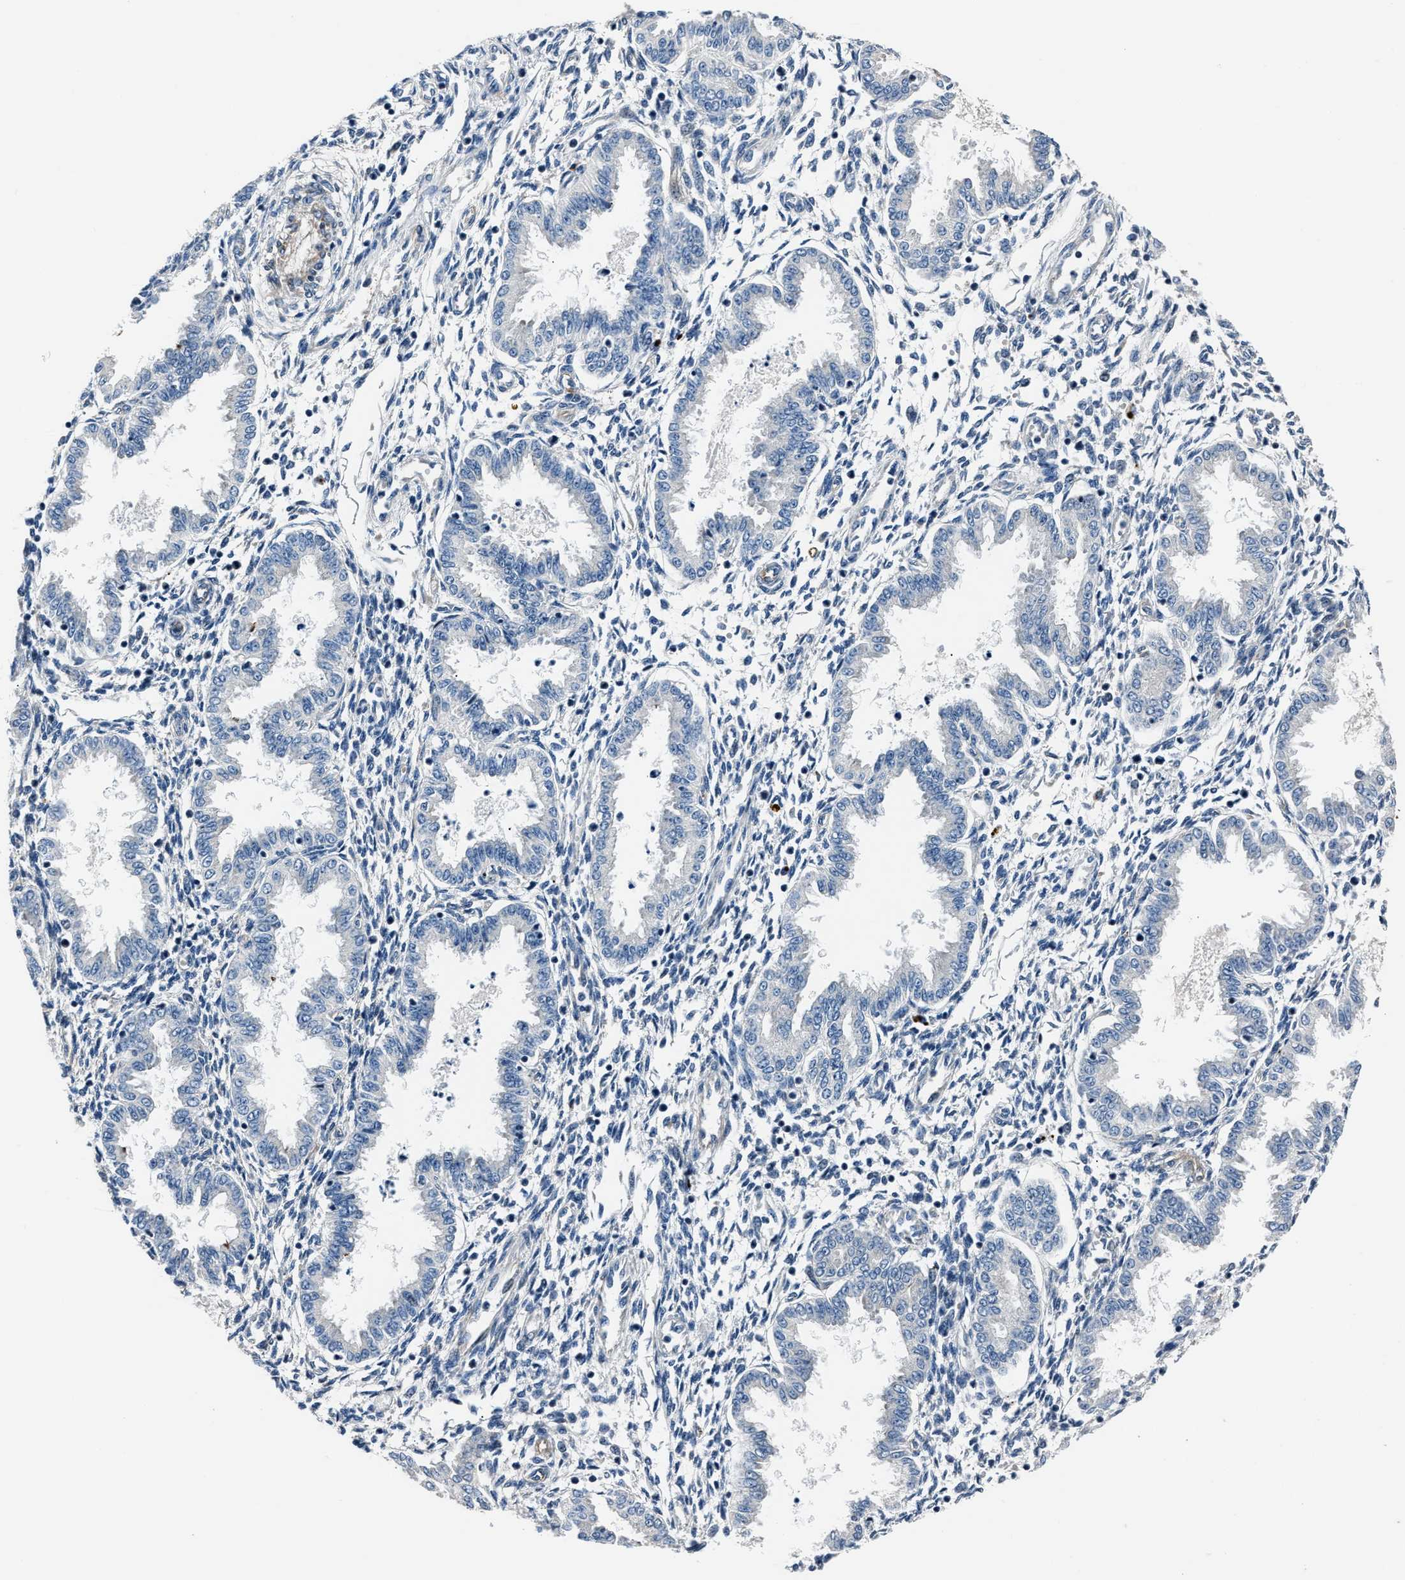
{"staining": {"intensity": "negative", "quantity": "none", "location": "none"}, "tissue": "endometrium", "cell_type": "Cells in endometrial stroma", "image_type": "normal", "snomed": [{"axis": "morphology", "description": "Normal tissue, NOS"}, {"axis": "topography", "description": "Endometrium"}], "caption": "Immunohistochemistry (IHC) micrograph of benign endometrium: human endometrium stained with DAB shows no significant protein staining in cells in endometrial stroma.", "gene": "MPDZ", "patient": {"sex": "female", "age": 33}}